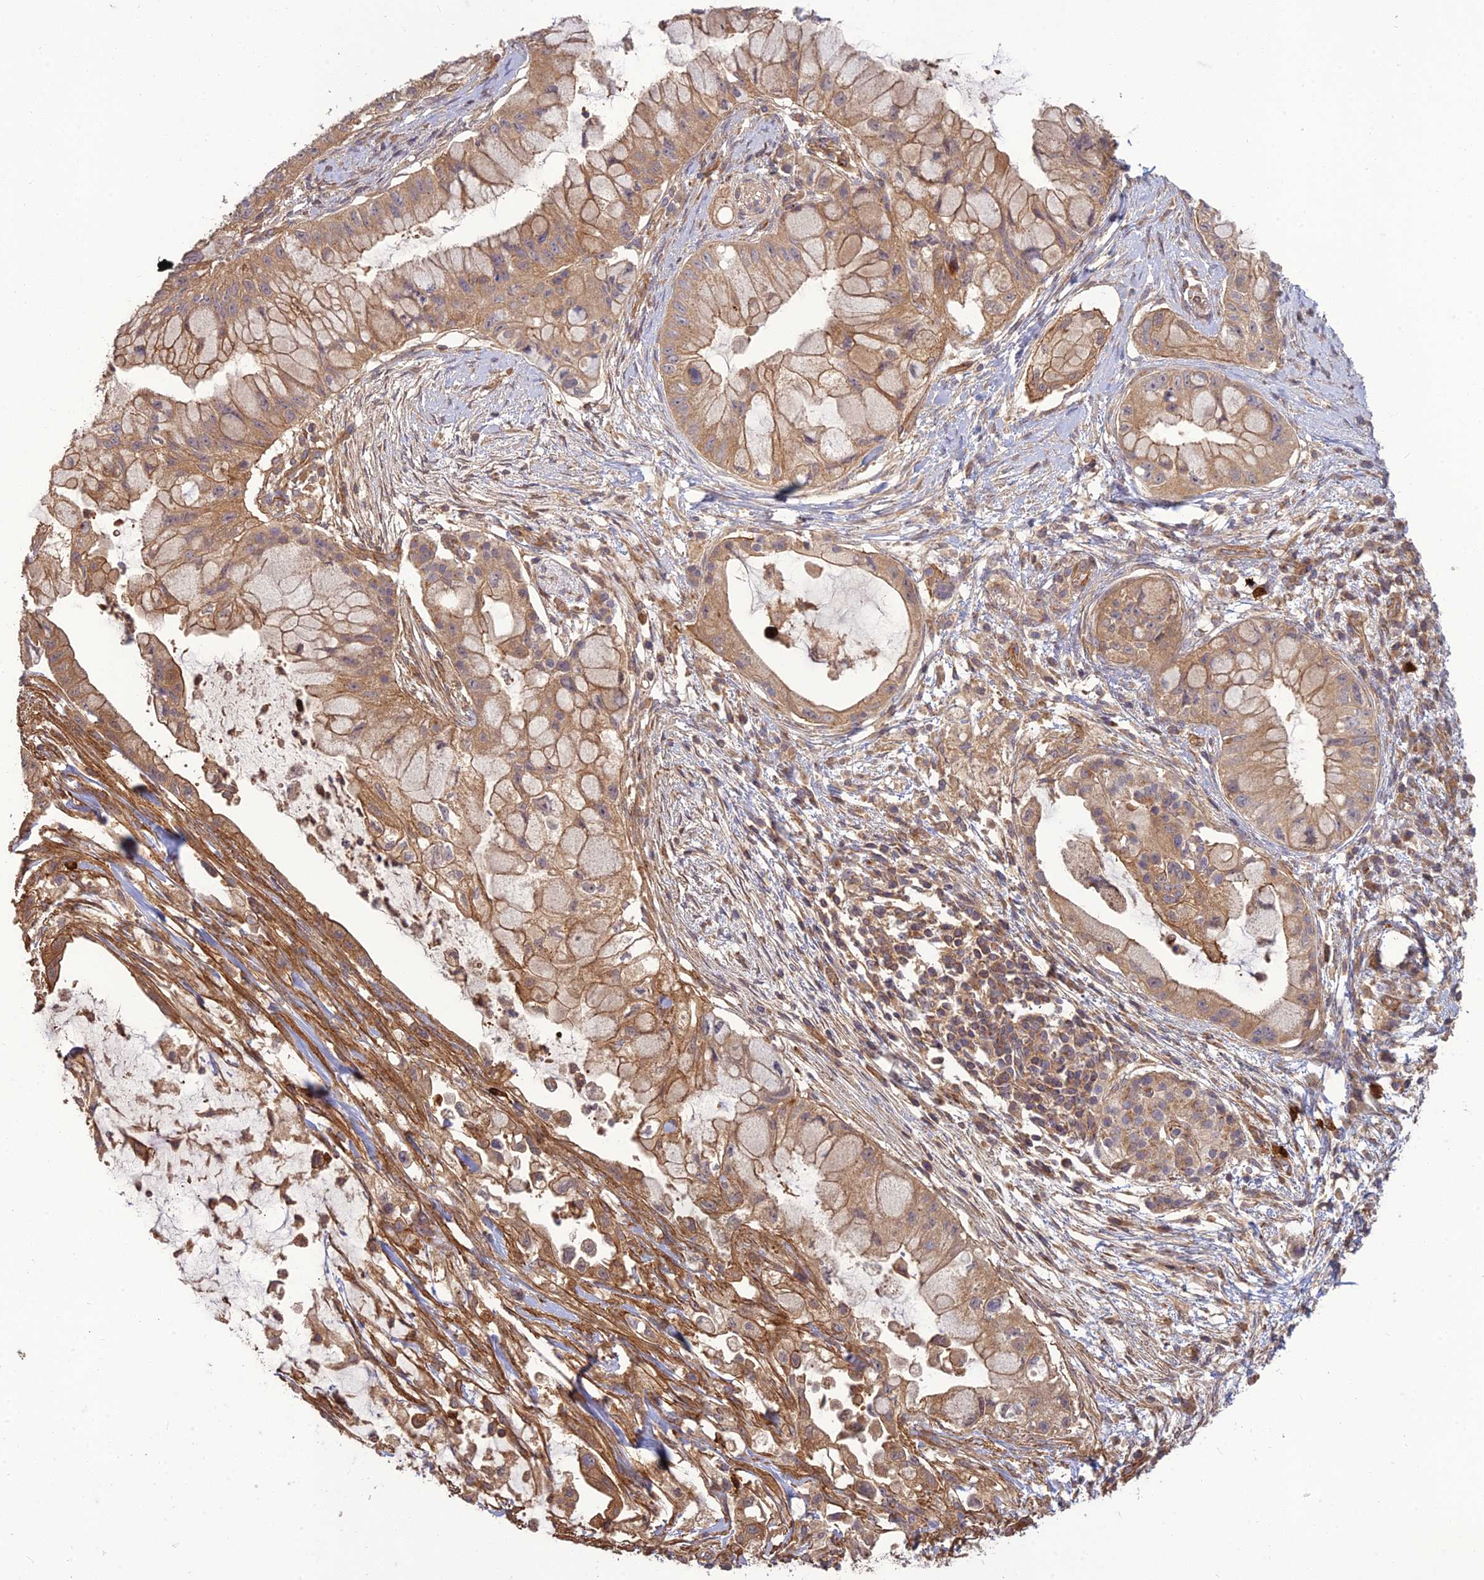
{"staining": {"intensity": "weak", "quantity": ">75%", "location": "cytoplasmic/membranous"}, "tissue": "pancreatic cancer", "cell_type": "Tumor cells", "image_type": "cancer", "snomed": [{"axis": "morphology", "description": "Adenocarcinoma, NOS"}, {"axis": "topography", "description": "Pancreas"}], "caption": "The immunohistochemical stain labels weak cytoplasmic/membranous staining in tumor cells of adenocarcinoma (pancreatic) tissue. (brown staining indicates protein expression, while blue staining denotes nuclei).", "gene": "TMEM131L", "patient": {"sex": "male", "age": 48}}